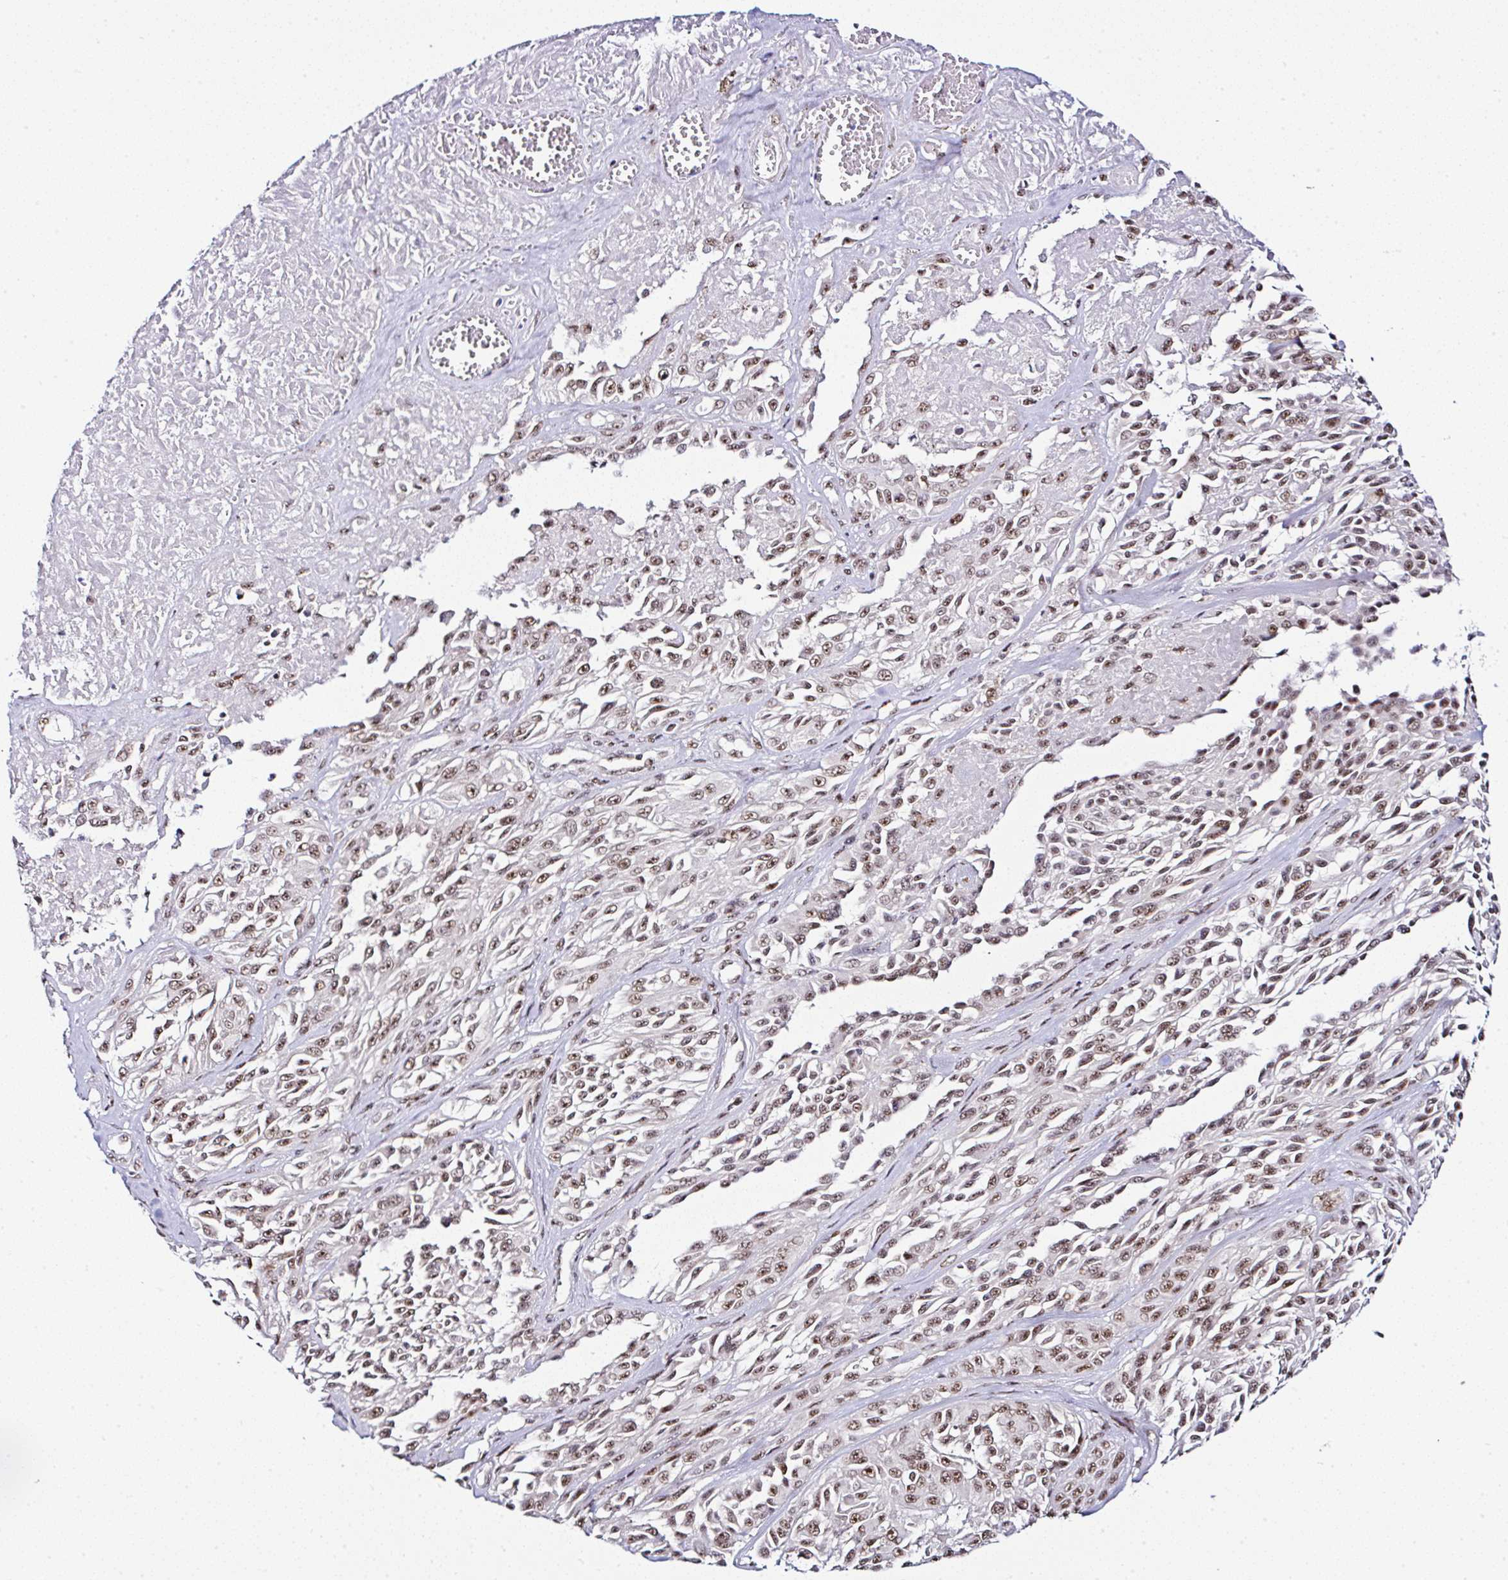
{"staining": {"intensity": "moderate", "quantity": ">75%", "location": "nuclear"}, "tissue": "melanoma", "cell_type": "Tumor cells", "image_type": "cancer", "snomed": [{"axis": "morphology", "description": "Malignant melanoma, NOS"}, {"axis": "topography", "description": "Skin"}], "caption": "Immunohistochemistry (IHC) (DAB) staining of human malignant melanoma reveals moderate nuclear protein expression in about >75% of tumor cells.", "gene": "PTPN2", "patient": {"sex": "male", "age": 94}}